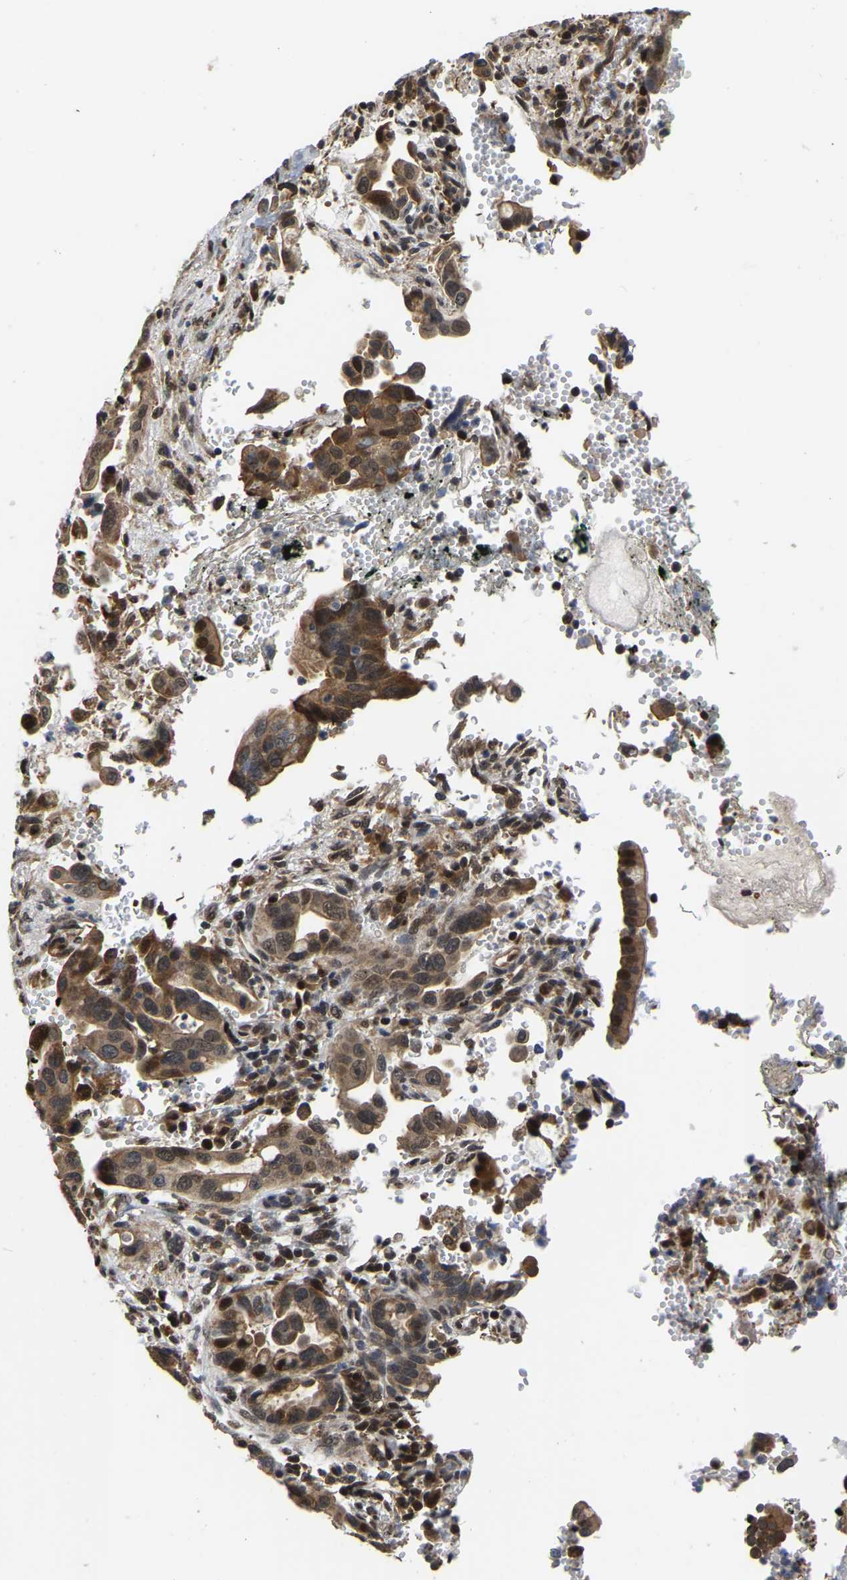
{"staining": {"intensity": "moderate", "quantity": ">75%", "location": "cytoplasmic/membranous,nuclear"}, "tissue": "pancreatic cancer", "cell_type": "Tumor cells", "image_type": "cancer", "snomed": [{"axis": "morphology", "description": "Adenocarcinoma, NOS"}, {"axis": "topography", "description": "Pancreas"}], "caption": "Tumor cells reveal moderate cytoplasmic/membranous and nuclear staining in about >75% of cells in adenocarcinoma (pancreatic).", "gene": "CIAO1", "patient": {"sex": "female", "age": 70}}